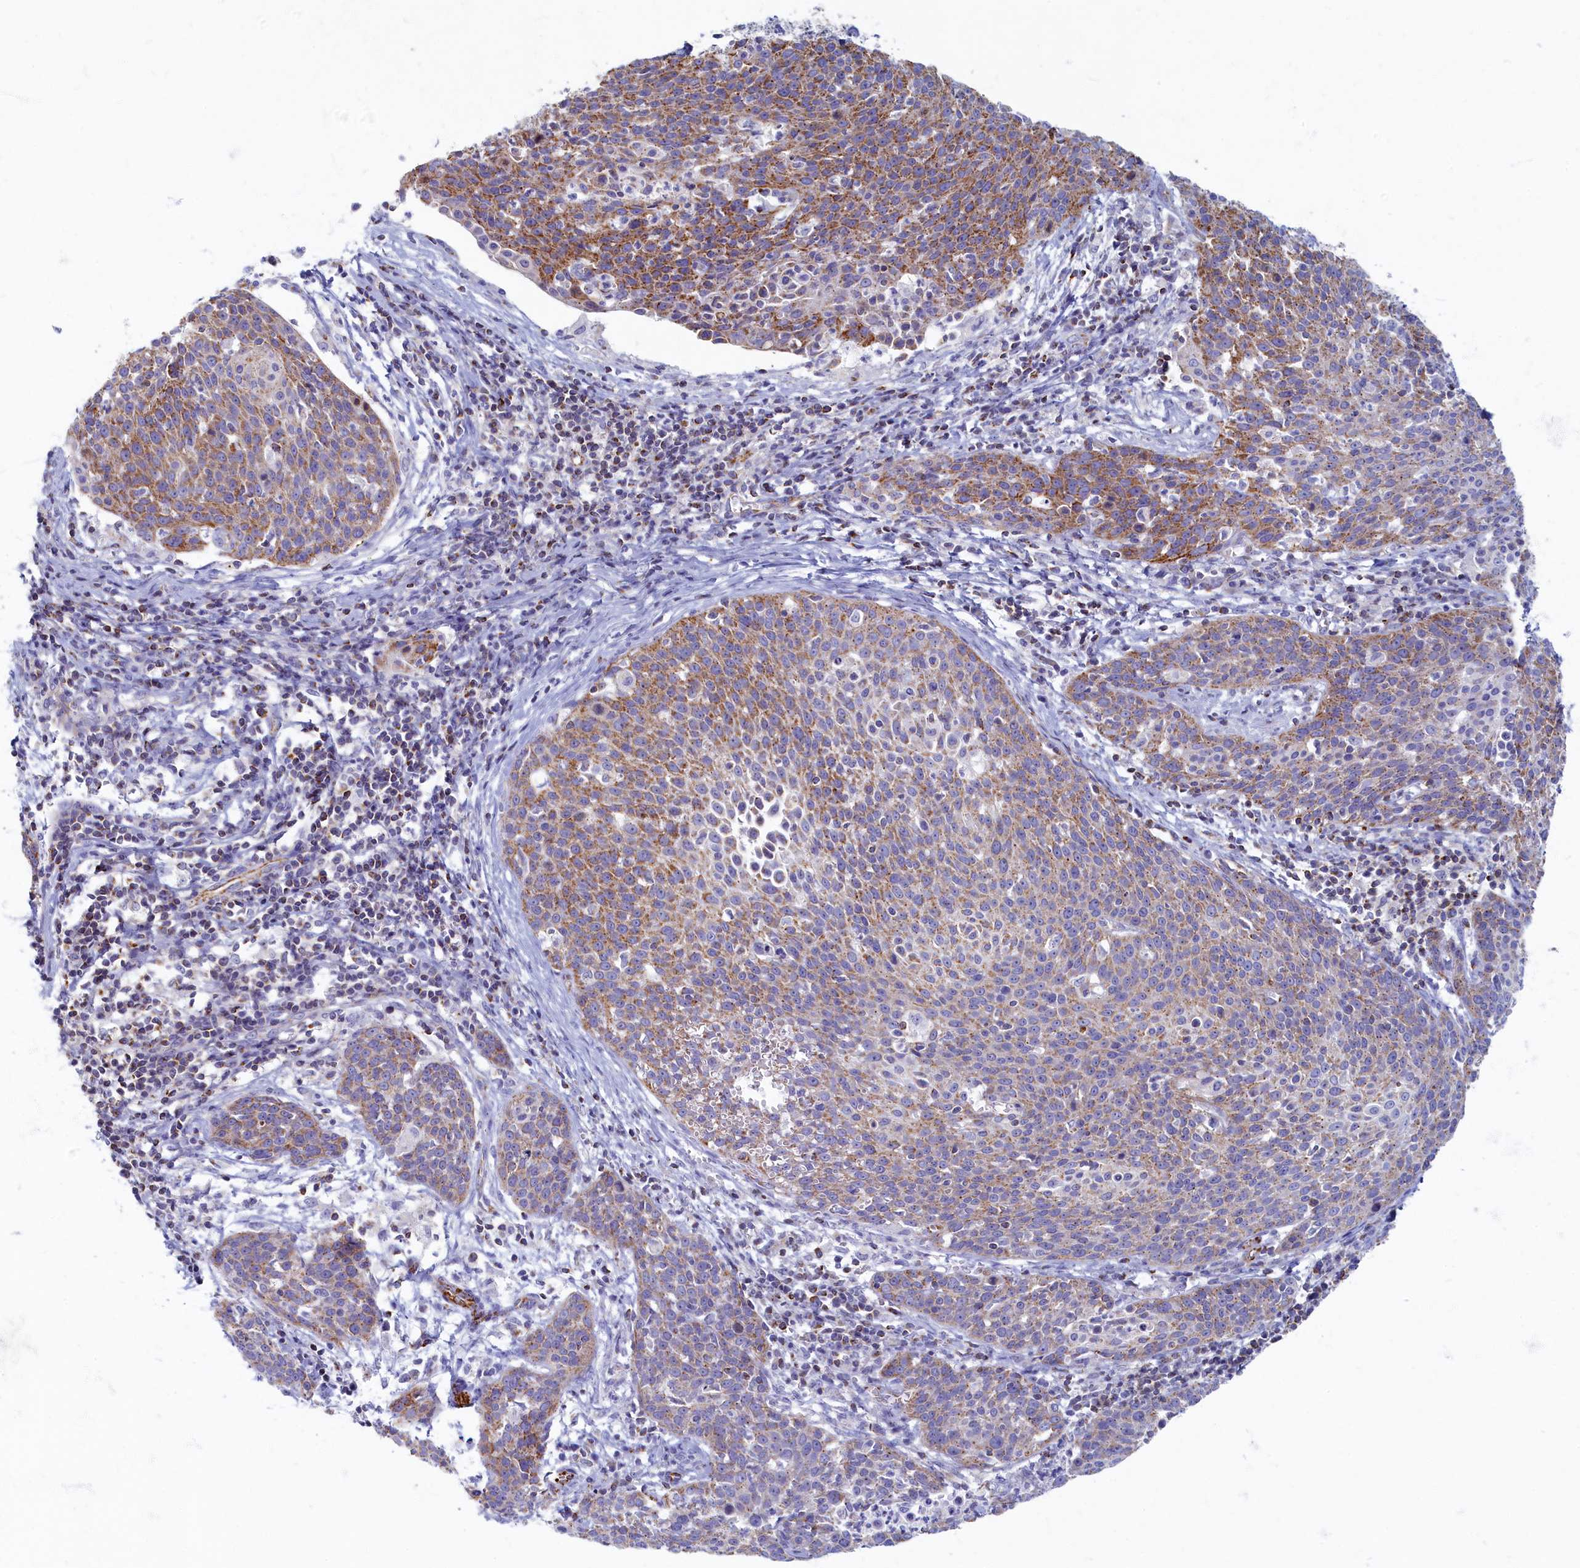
{"staining": {"intensity": "moderate", "quantity": "25%-75%", "location": "cytoplasmic/membranous"}, "tissue": "cervical cancer", "cell_type": "Tumor cells", "image_type": "cancer", "snomed": [{"axis": "morphology", "description": "Squamous cell carcinoma, NOS"}, {"axis": "topography", "description": "Cervix"}], "caption": "Cervical cancer (squamous cell carcinoma) stained with a brown dye demonstrates moderate cytoplasmic/membranous positive expression in approximately 25%-75% of tumor cells.", "gene": "OCIAD2", "patient": {"sex": "female", "age": 38}}